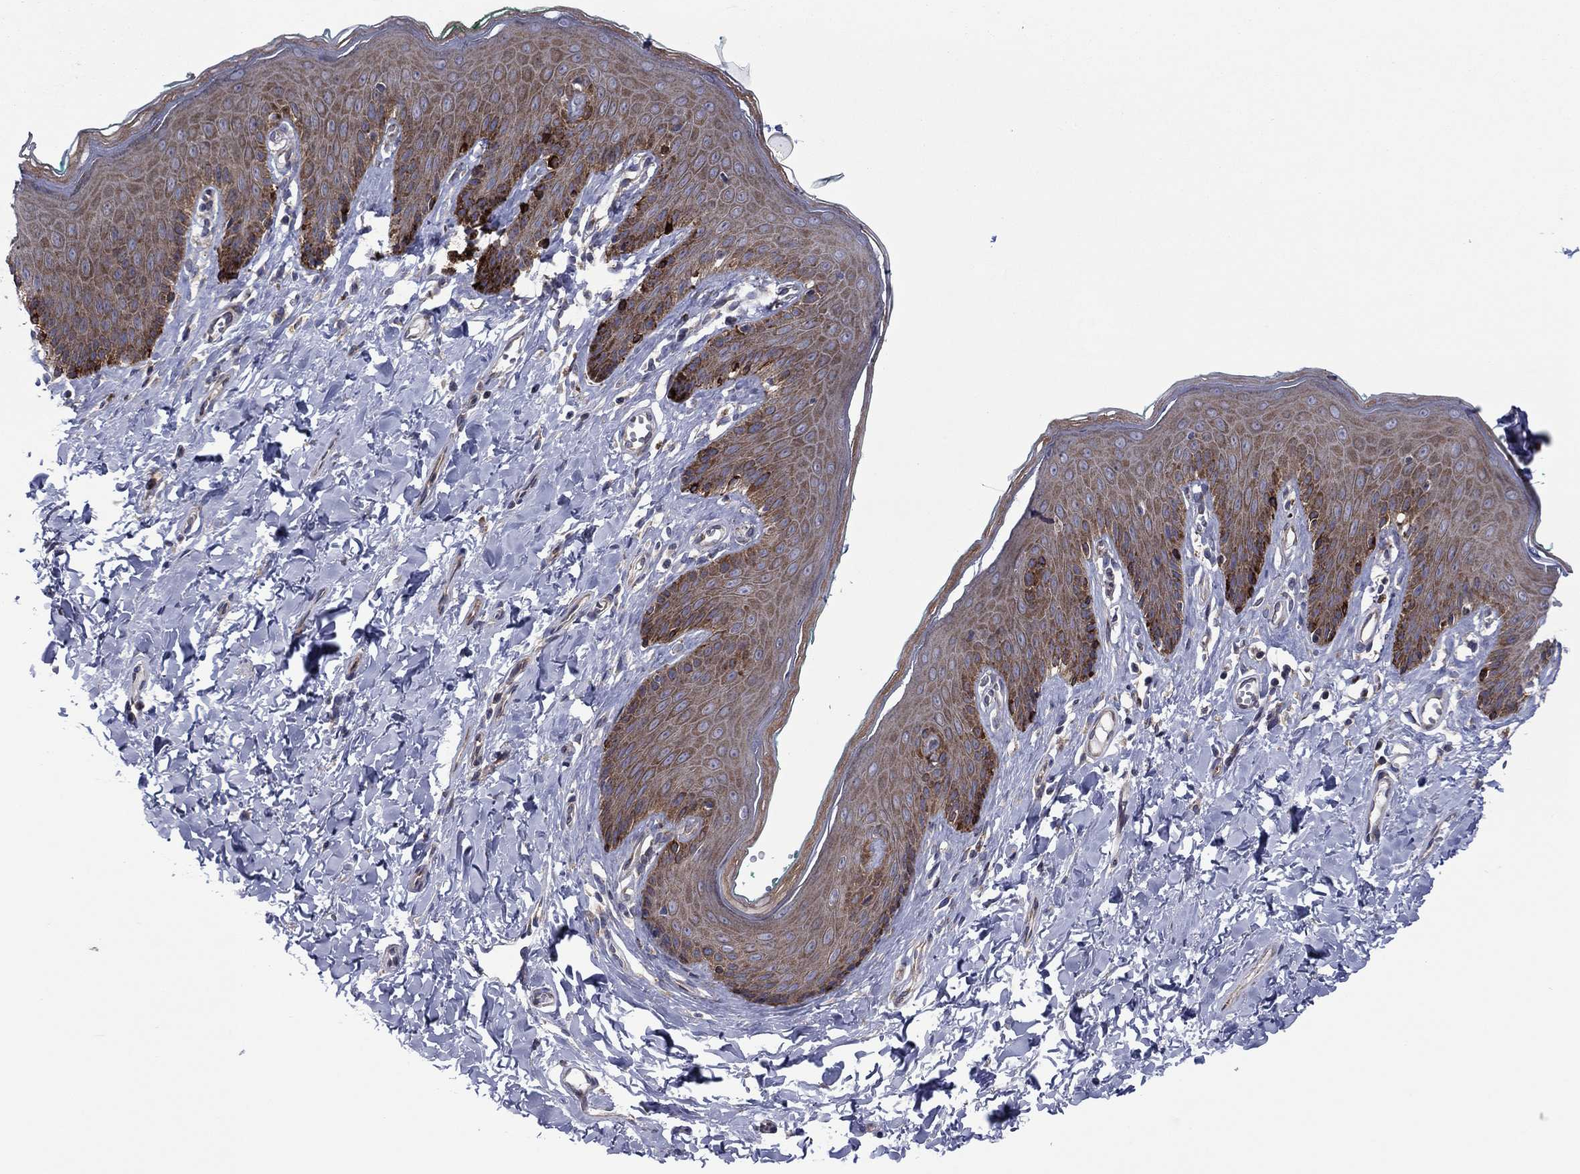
{"staining": {"intensity": "strong", "quantity": "25%-75%", "location": "cytoplasmic/membranous"}, "tissue": "skin", "cell_type": "Epidermal cells", "image_type": "normal", "snomed": [{"axis": "morphology", "description": "Normal tissue, NOS"}, {"axis": "topography", "description": "Vulva"}], "caption": "Immunohistochemical staining of unremarkable skin reveals strong cytoplasmic/membranous protein staining in about 25%-75% of epidermal cells.", "gene": "GPR155", "patient": {"sex": "female", "age": 66}}